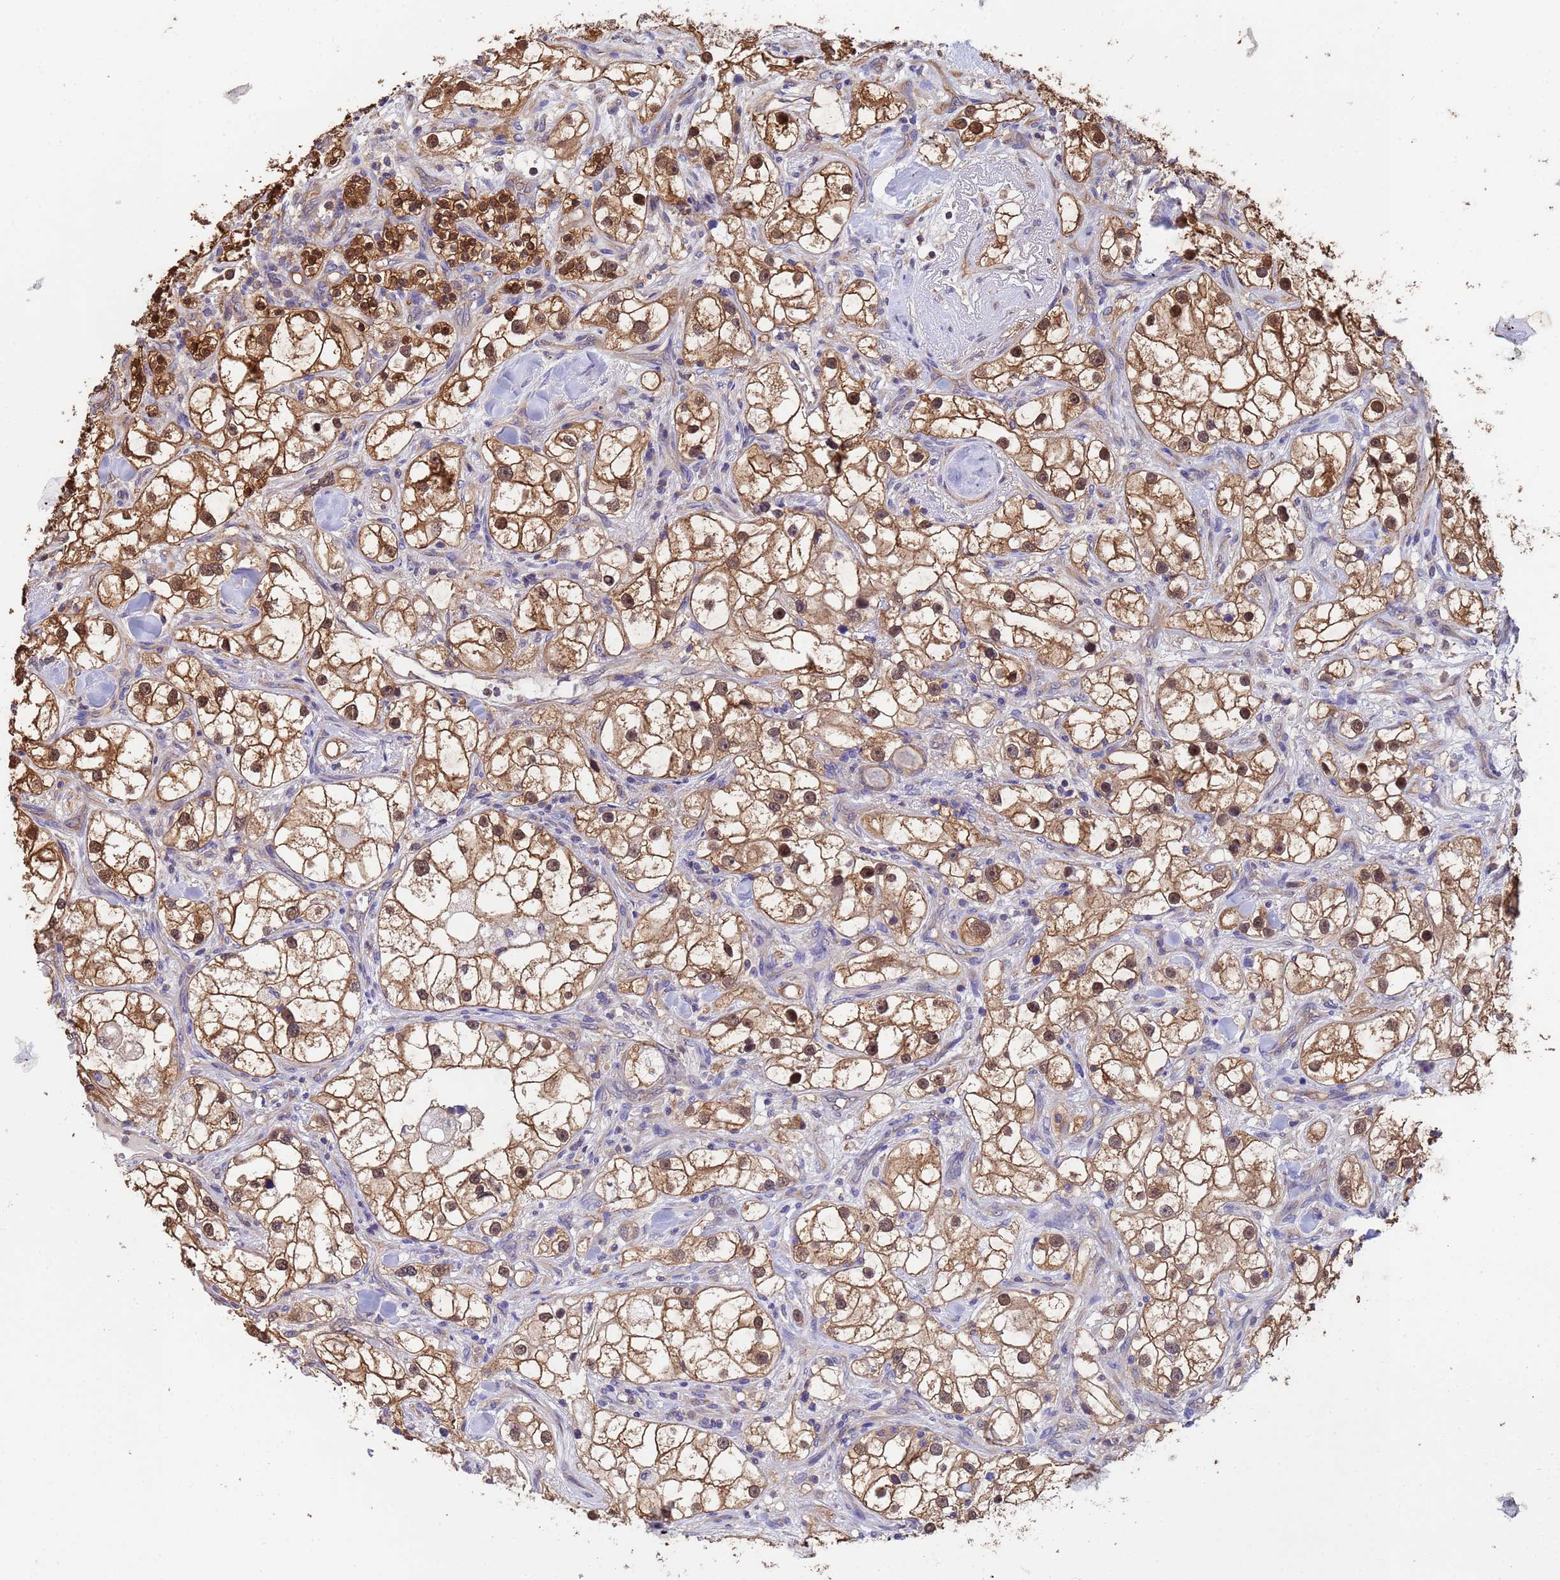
{"staining": {"intensity": "strong", "quantity": ">75%", "location": "cytoplasmic/membranous,nuclear"}, "tissue": "renal cancer", "cell_type": "Tumor cells", "image_type": "cancer", "snomed": [{"axis": "morphology", "description": "Adenocarcinoma, NOS"}, {"axis": "topography", "description": "Kidney"}], "caption": "This micrograph displays immunohistochemistry (IHC) staining of human adenocarcinoma (renal), with high strong cytoplasmic/membranous and nuclear expression in approximately >75% of tumor cells.", "gene": "FAM25A", "patient": {"sex": "male", "age": 77}}